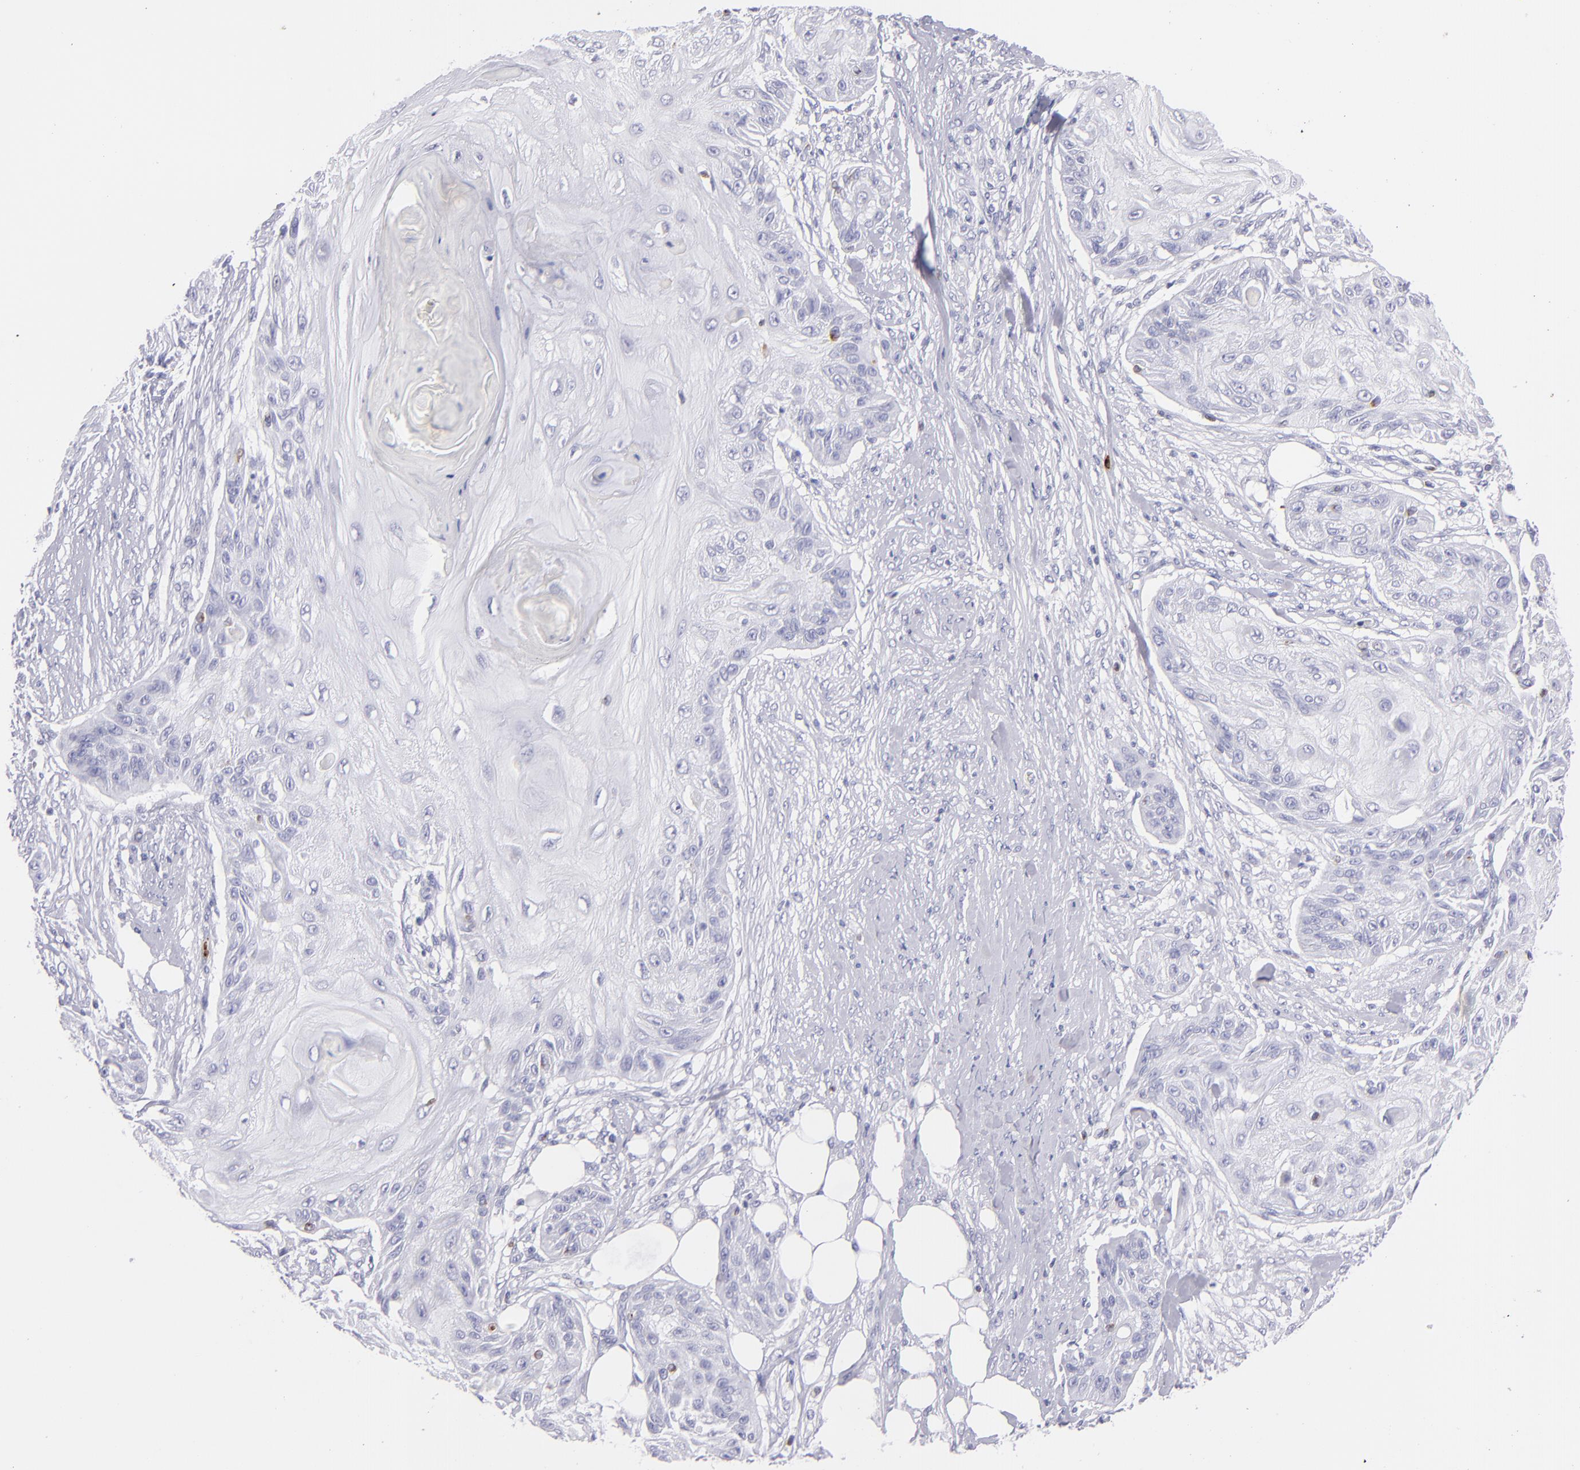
{"staining": {"intensity": "negative", "quantity": "none", "location": "none"}, "tissue": "skin cancer", "cell_type": "Tumor cells", "image_type": "cancer", "snomed": [{"axis": "morphology", "description": "Squamous cell carcinoma, NOS"}, {"axis": "topography", "description": "Skin"}], "caption": "IHC photomicrograph of skin squamous cell carcinoma stained for a protein (brown), which reveals no staining in tumor cells.", "gene": "PRF1", "patient": {"sex": "female", "age": 88}}